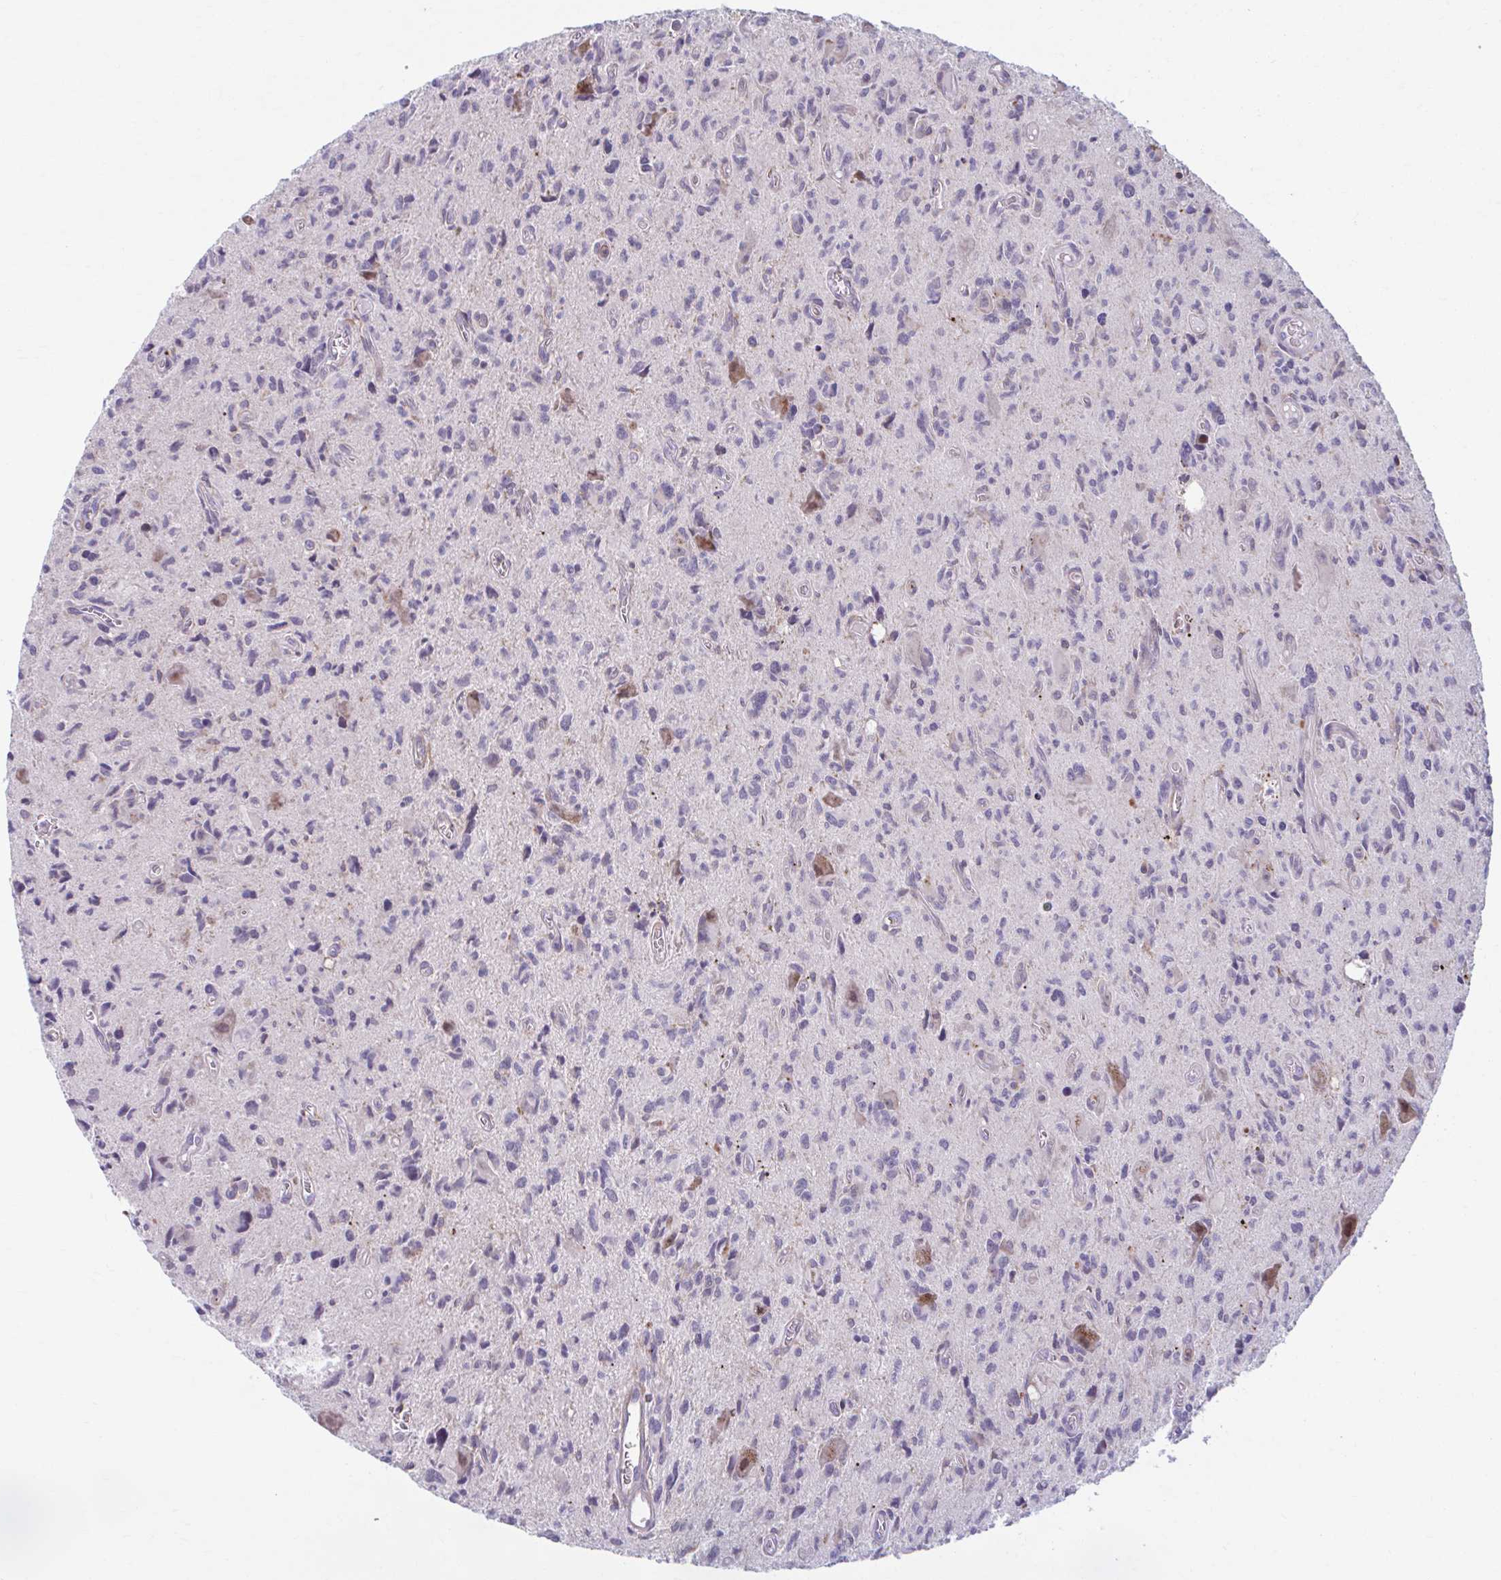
{"staining": {"intensity": "negative", "quantity": "none", "location": "none"}, "tissue": "glioma", "cell_type": "Tumor cells", "image_type": "cancer", "snomed": [{"axis": "morphology", "description": "Glioma, malignant, High grade"}, {"axis": "topography", "description": "Brain"}], "caption": "A micrograph of human glioma is negative for staining in tumor cells. (Brightfield microscopy of DAB immunohistochemistry (IHC) at high magnification).", "gene": "ADAT3", "patient": {"sex": "male", "age": 76}}